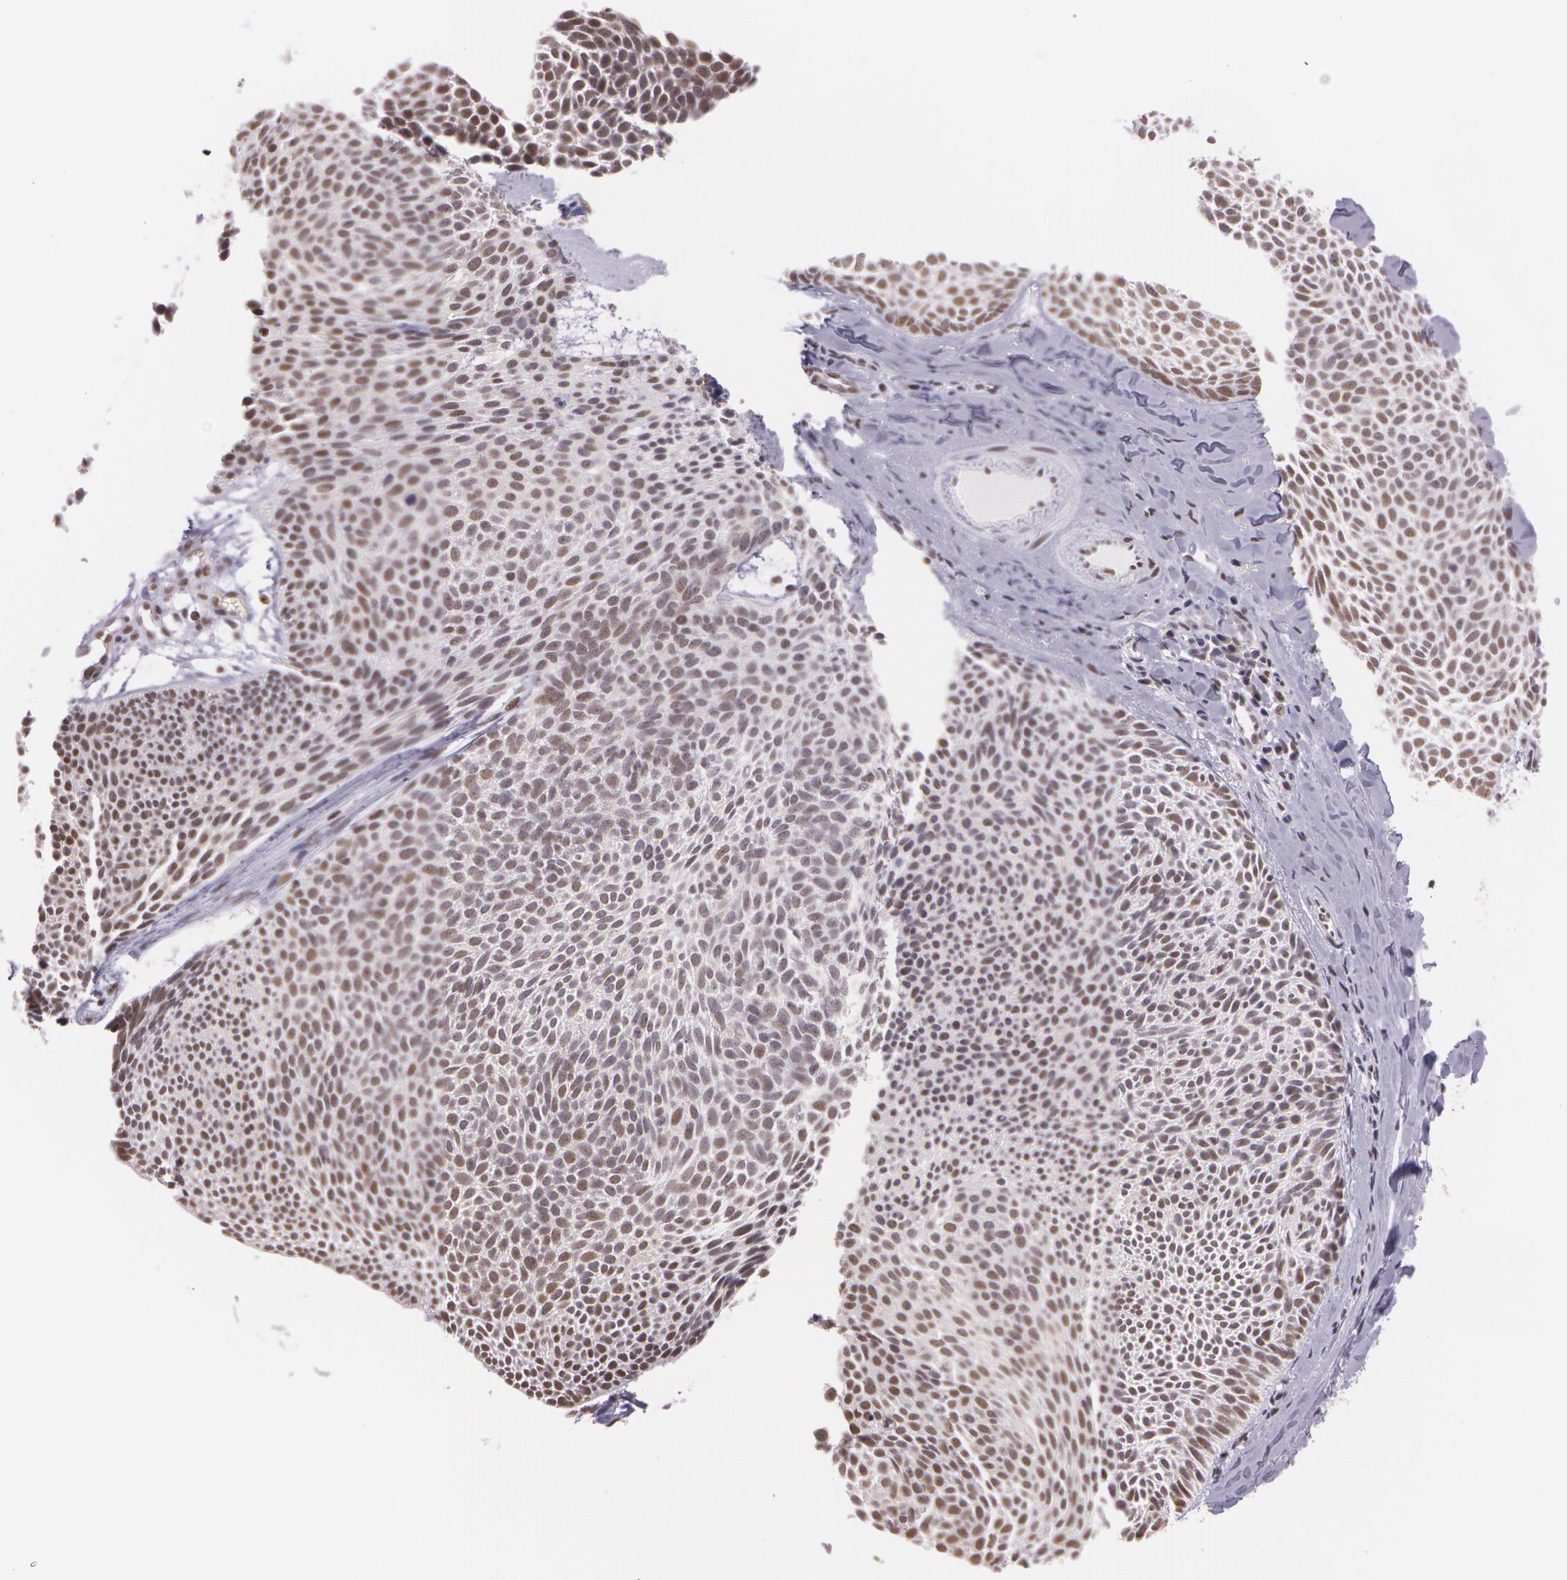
{"staining": {"intensity": "moderate", "quantity": "25%-75%", "location": "nuclear"}, "tissue": "skin cancer", "cell_type": "Tumor cells", "image_type": "cancer", "snomed": [{"axis": "morphology", "description": "Basal cell carcinoma"}, {"axis": "topography", "description": "Skin"}], "caption": "Brown immunohistochemical staining in human basal cell carcinoma (skin) demonstrates moderate nuclear positivity in approximately 25%-75% of tumor cells.", "gene": "NBN", "patient": {"sex": "male", "age": 84}}